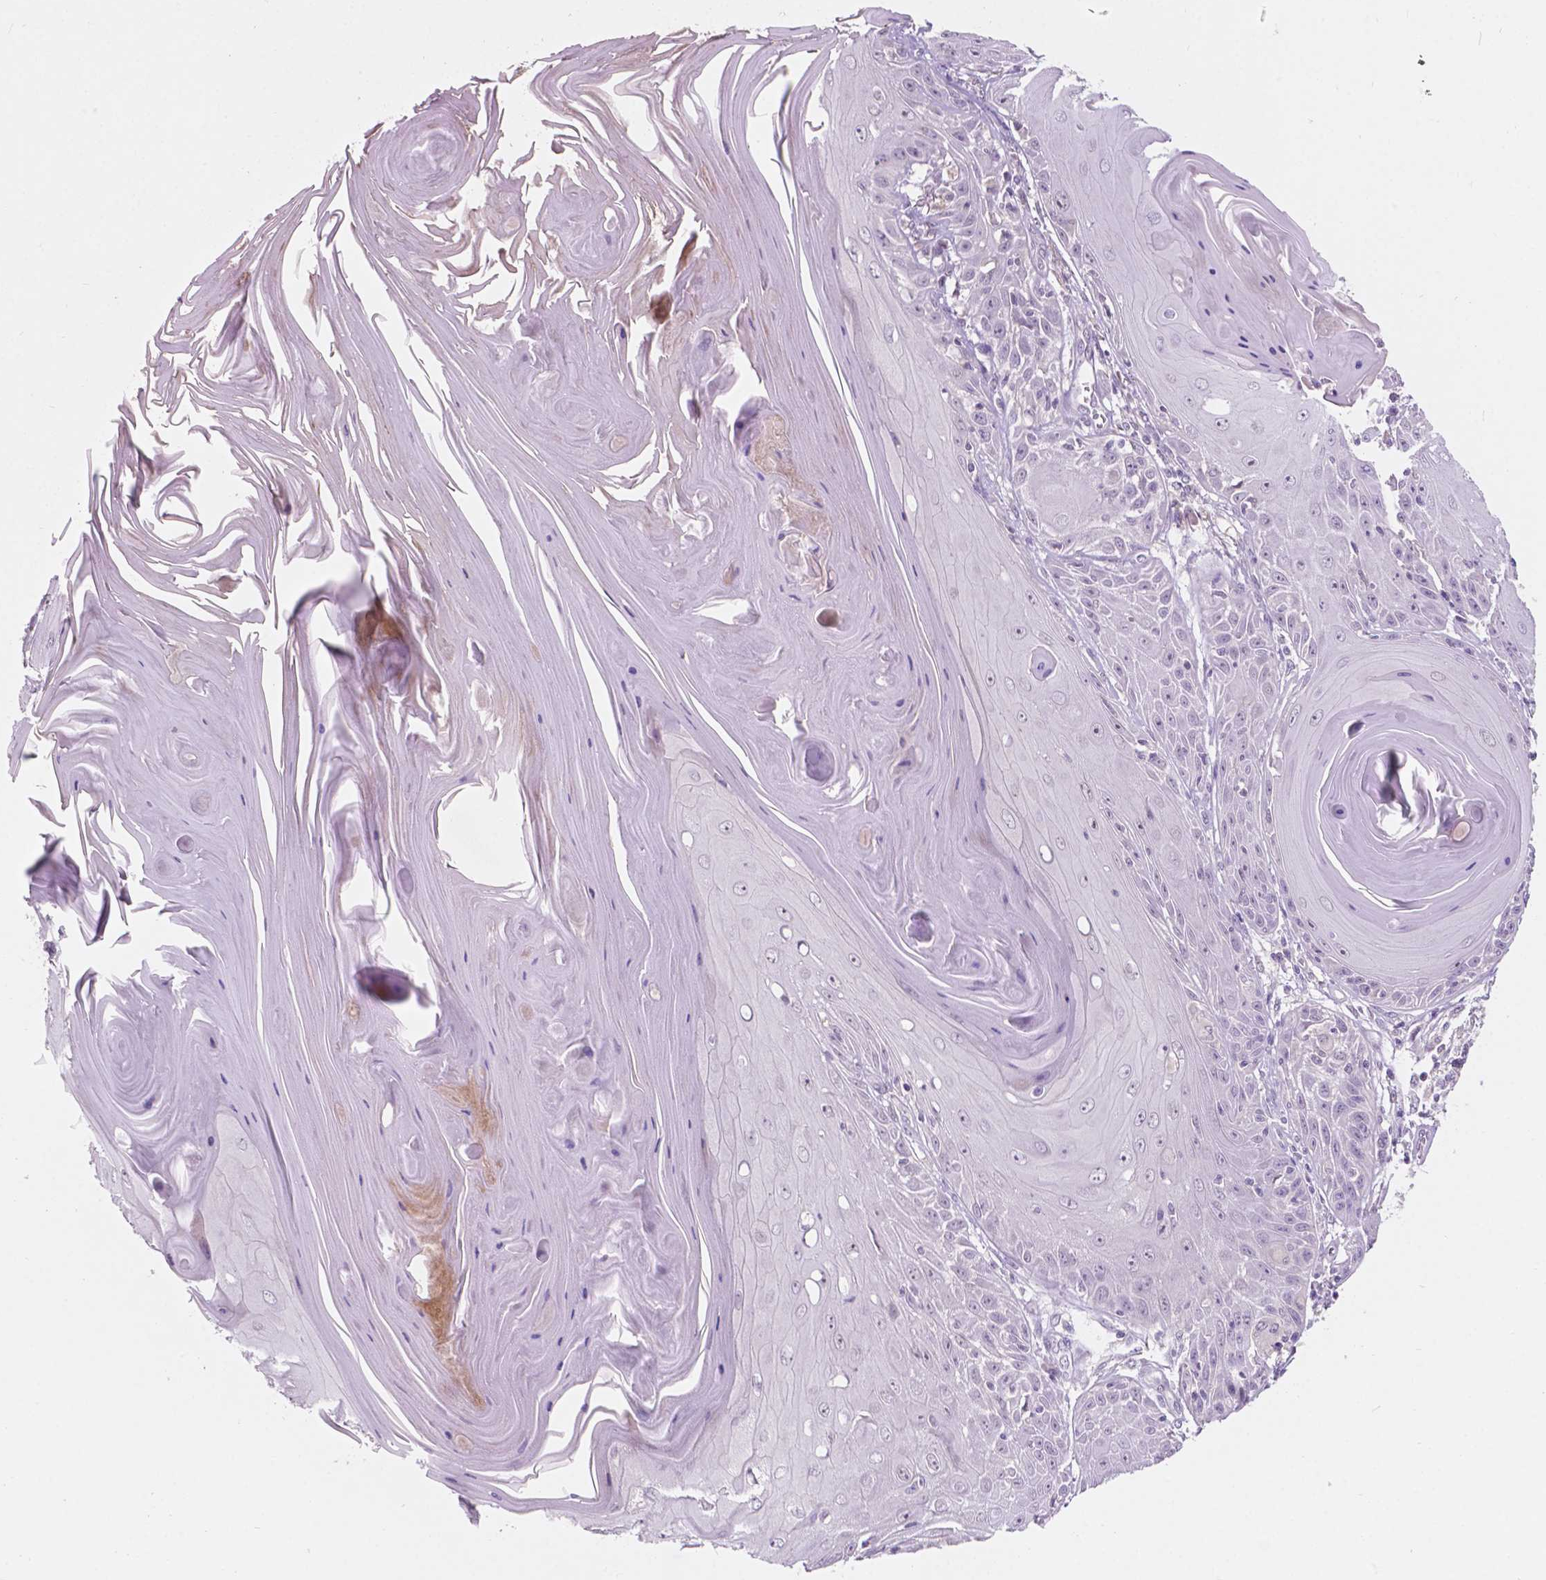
{"staining": {"intensity": "negative", "quantity": "none", "location": "none"}, "tissue": "skin cancer", "cell_type": "Tumor cells", "image_type": "cancer", "snomed": [{"axis": "morphology", "description": "Squamous cell carcinoma, NOS"}, {"axis": "topography", "description": "Skin"}, {"axis": "topography", "description": "Vulva"}], "caption": "An IHC image of squamous cell carcinoma (skin) is shown. There is no staining in tumor cells of squamous cell carcinoma (skin).", "gene": "TM6SF2", "patient": {"sex": "female", "age": 85}}